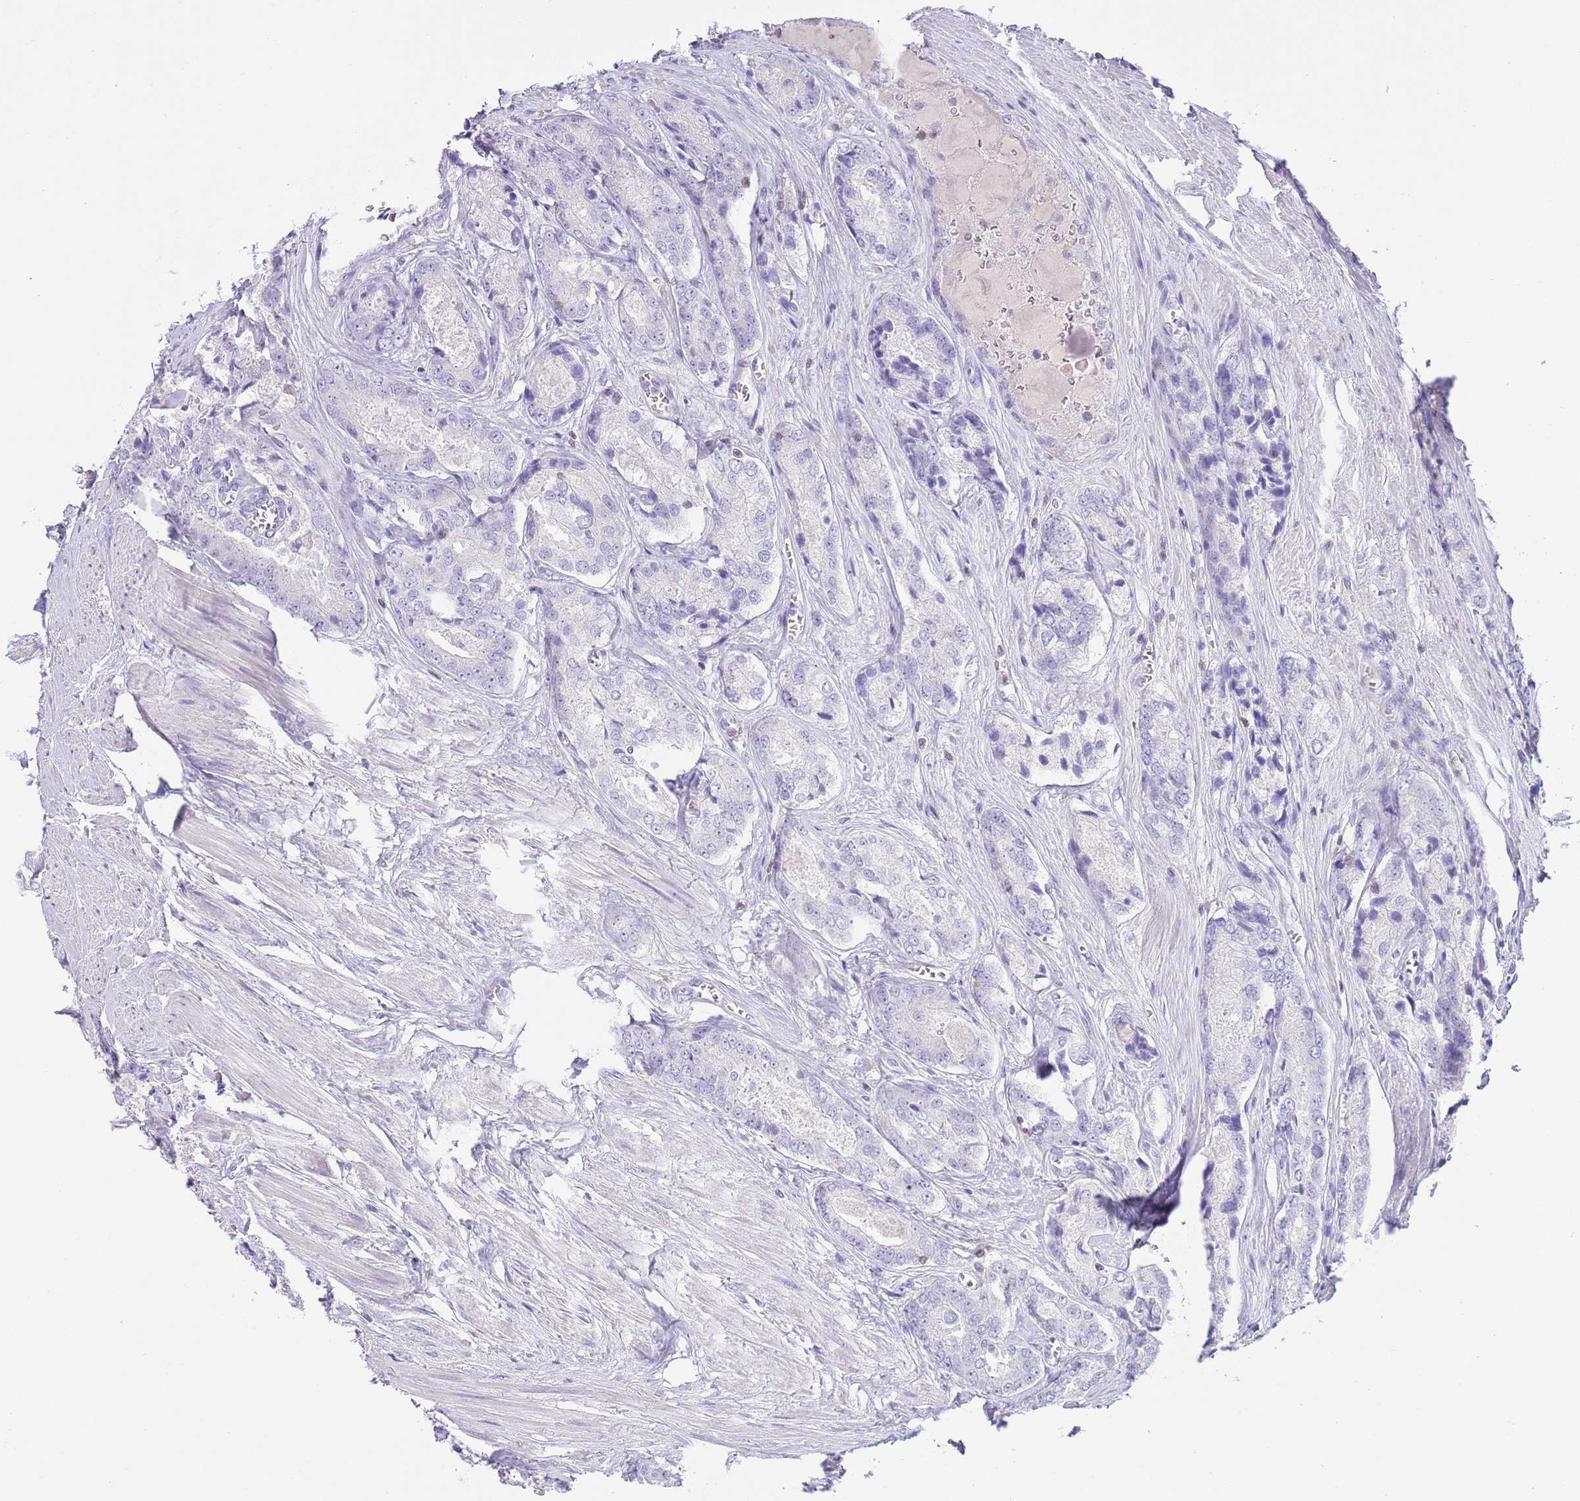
{"staining": {"intensity": "negative", "quantity": "none", "location": "none"}, "tissue": "prostate cancer", "cell_type": "Tumor cells", "image_type": "cancer", "snomed": [{"axis": "morphology", "description": "Adenocarcinoma, Low grade"}, {"axis": "topography", "description": "Prostate"}], "caption": "Prostate cancer stained for a protein using IHC reveals no positivity tumor cells.", "gene": "OR4Q3", "patient": {"sex": "male", "age": 68}}